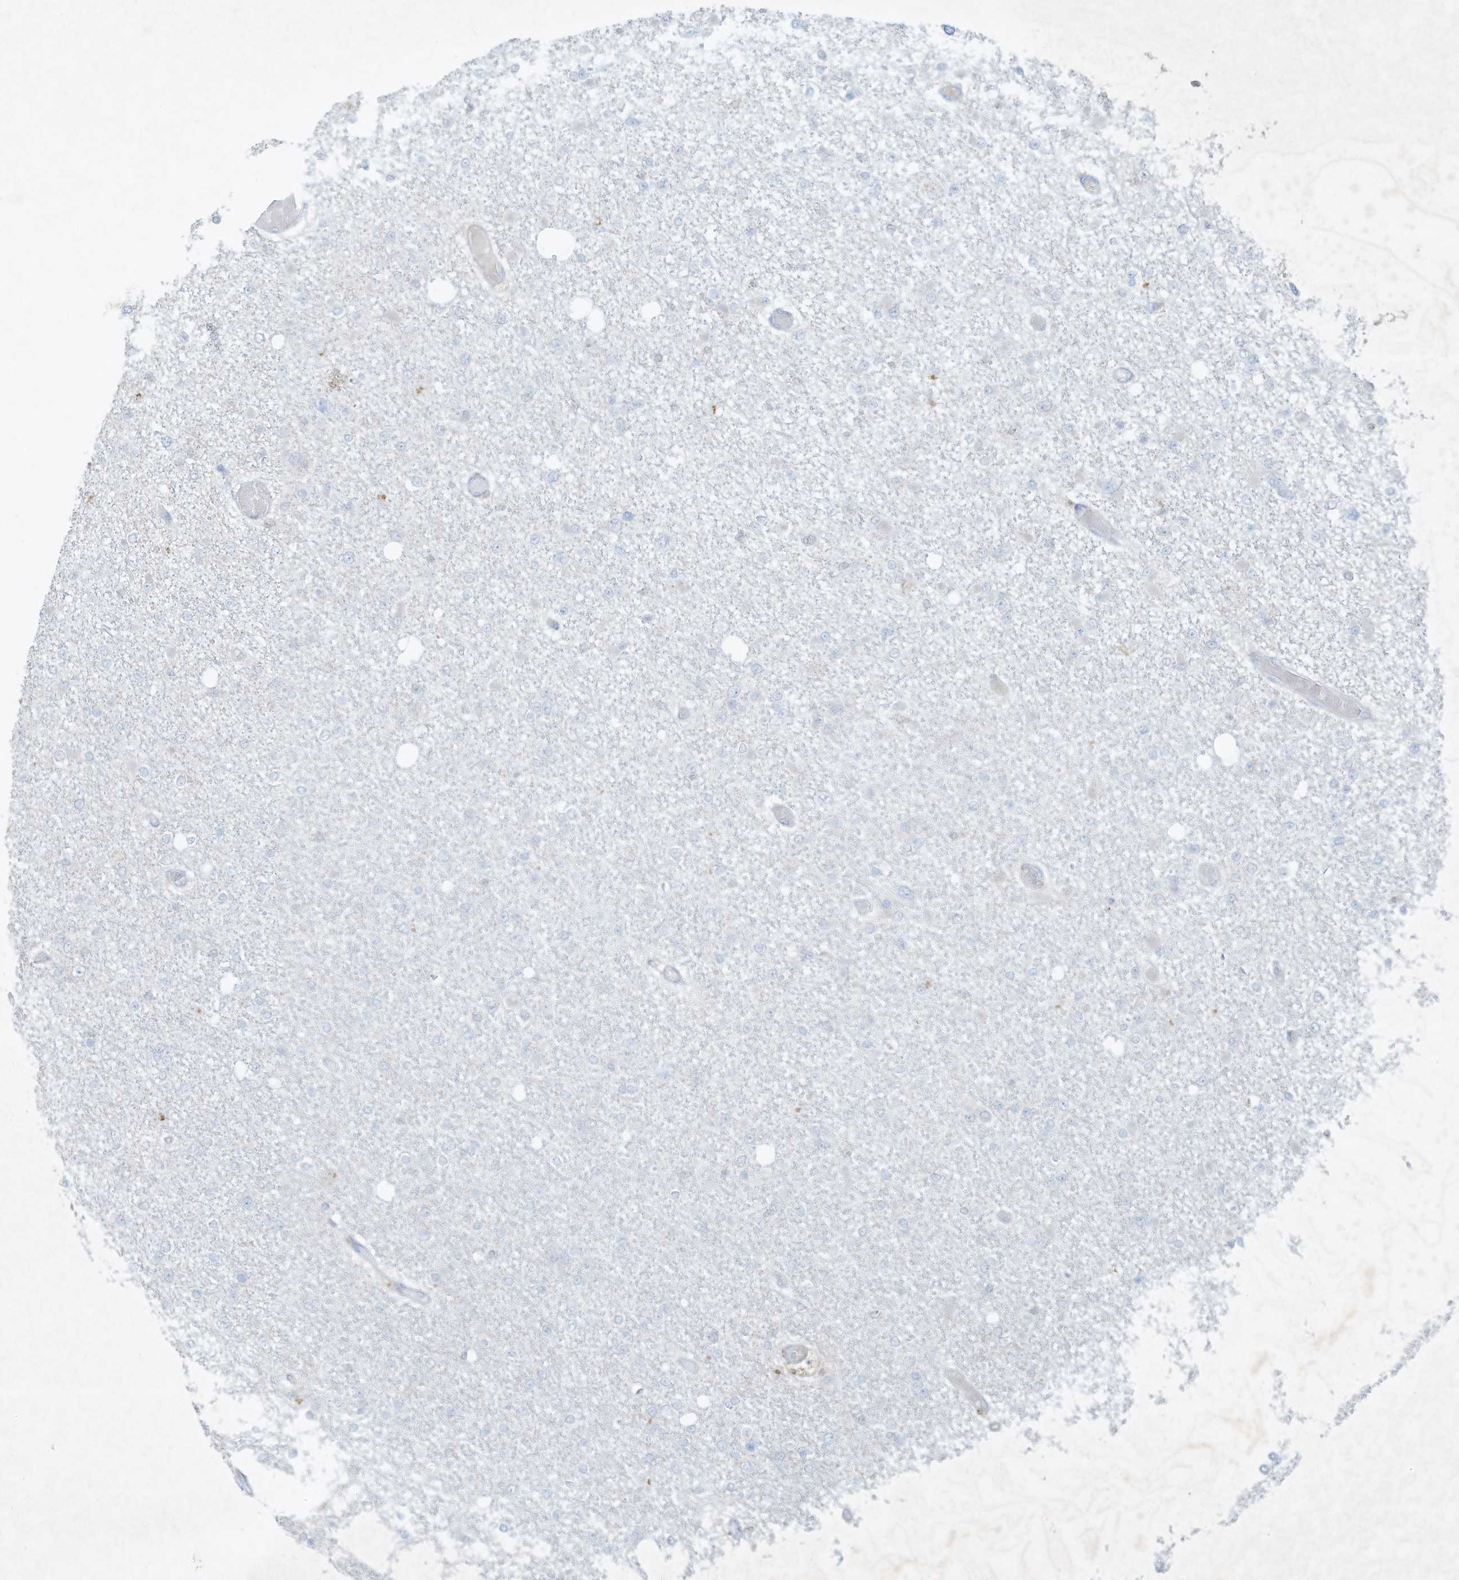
{"staining": {"intensity": "negative", "quantity": "none", "location": "none"}, "tissue": "glioma", "cell_type": "Tumor cells", "image_type": "cancer", "snomed": [{"axis": "morphology", "description": "Glioma, malignant, Low grade"}, {"axis": "topography", "description": "Brain"}], "caption": "Immunohistochemistry of human malignant low-grade glioma displays no staining in tumor cells. (DAB immunohistochemistry (IHC) visualized using brightfield microscopy, high magnification).", "gene": "TUBE1", "patient": {"sex": "female", "age": 22}}